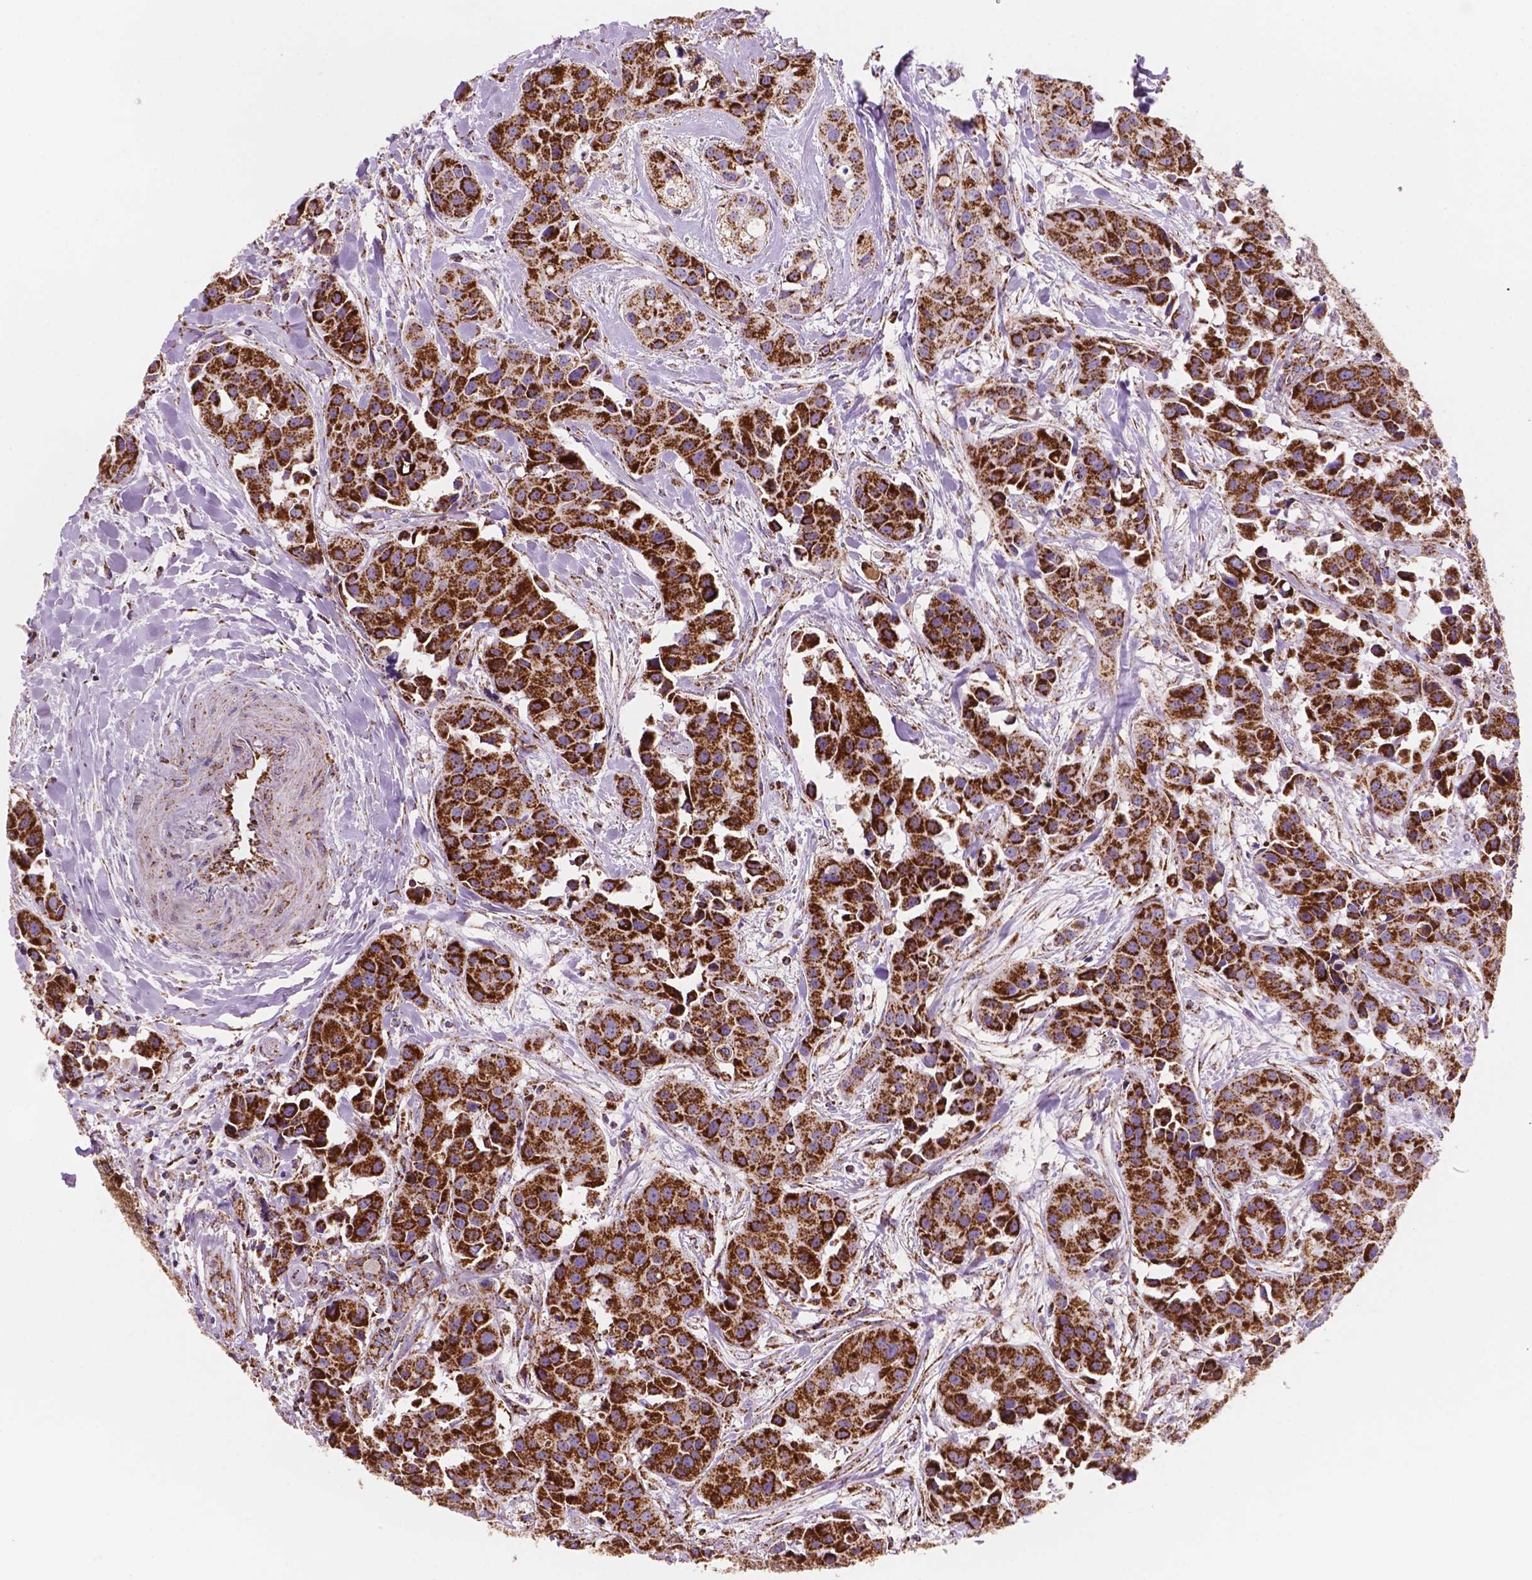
{"staining": {"intensity": "strong", "quantity": ">75%", "location": "cytoplasmic/membranous"}, "tissue": "head and neck cancer", "cell_type": "Tumor cells", "image_type": "cancer", "snomed": [{"axis": "morphology", "description": "Adenocarcinoma, NOS"}, {"axis": "topography", "description": "Head-Neck"}], "caption": "Protein staining of adenocarcinoma (head and neck) tissue reveals strong cytoplasmic/membranous positivity in approximately >75% of tumor cells. The staining was performed using DAB (3,3'-diaminobenzidine) to visualize the protein expression in brown, while the nuclei were stained in blue with hematoxylin (Magnification: 20x).", "gene": "HSPD1", "patient": {"sex": "male", "age": 76}}